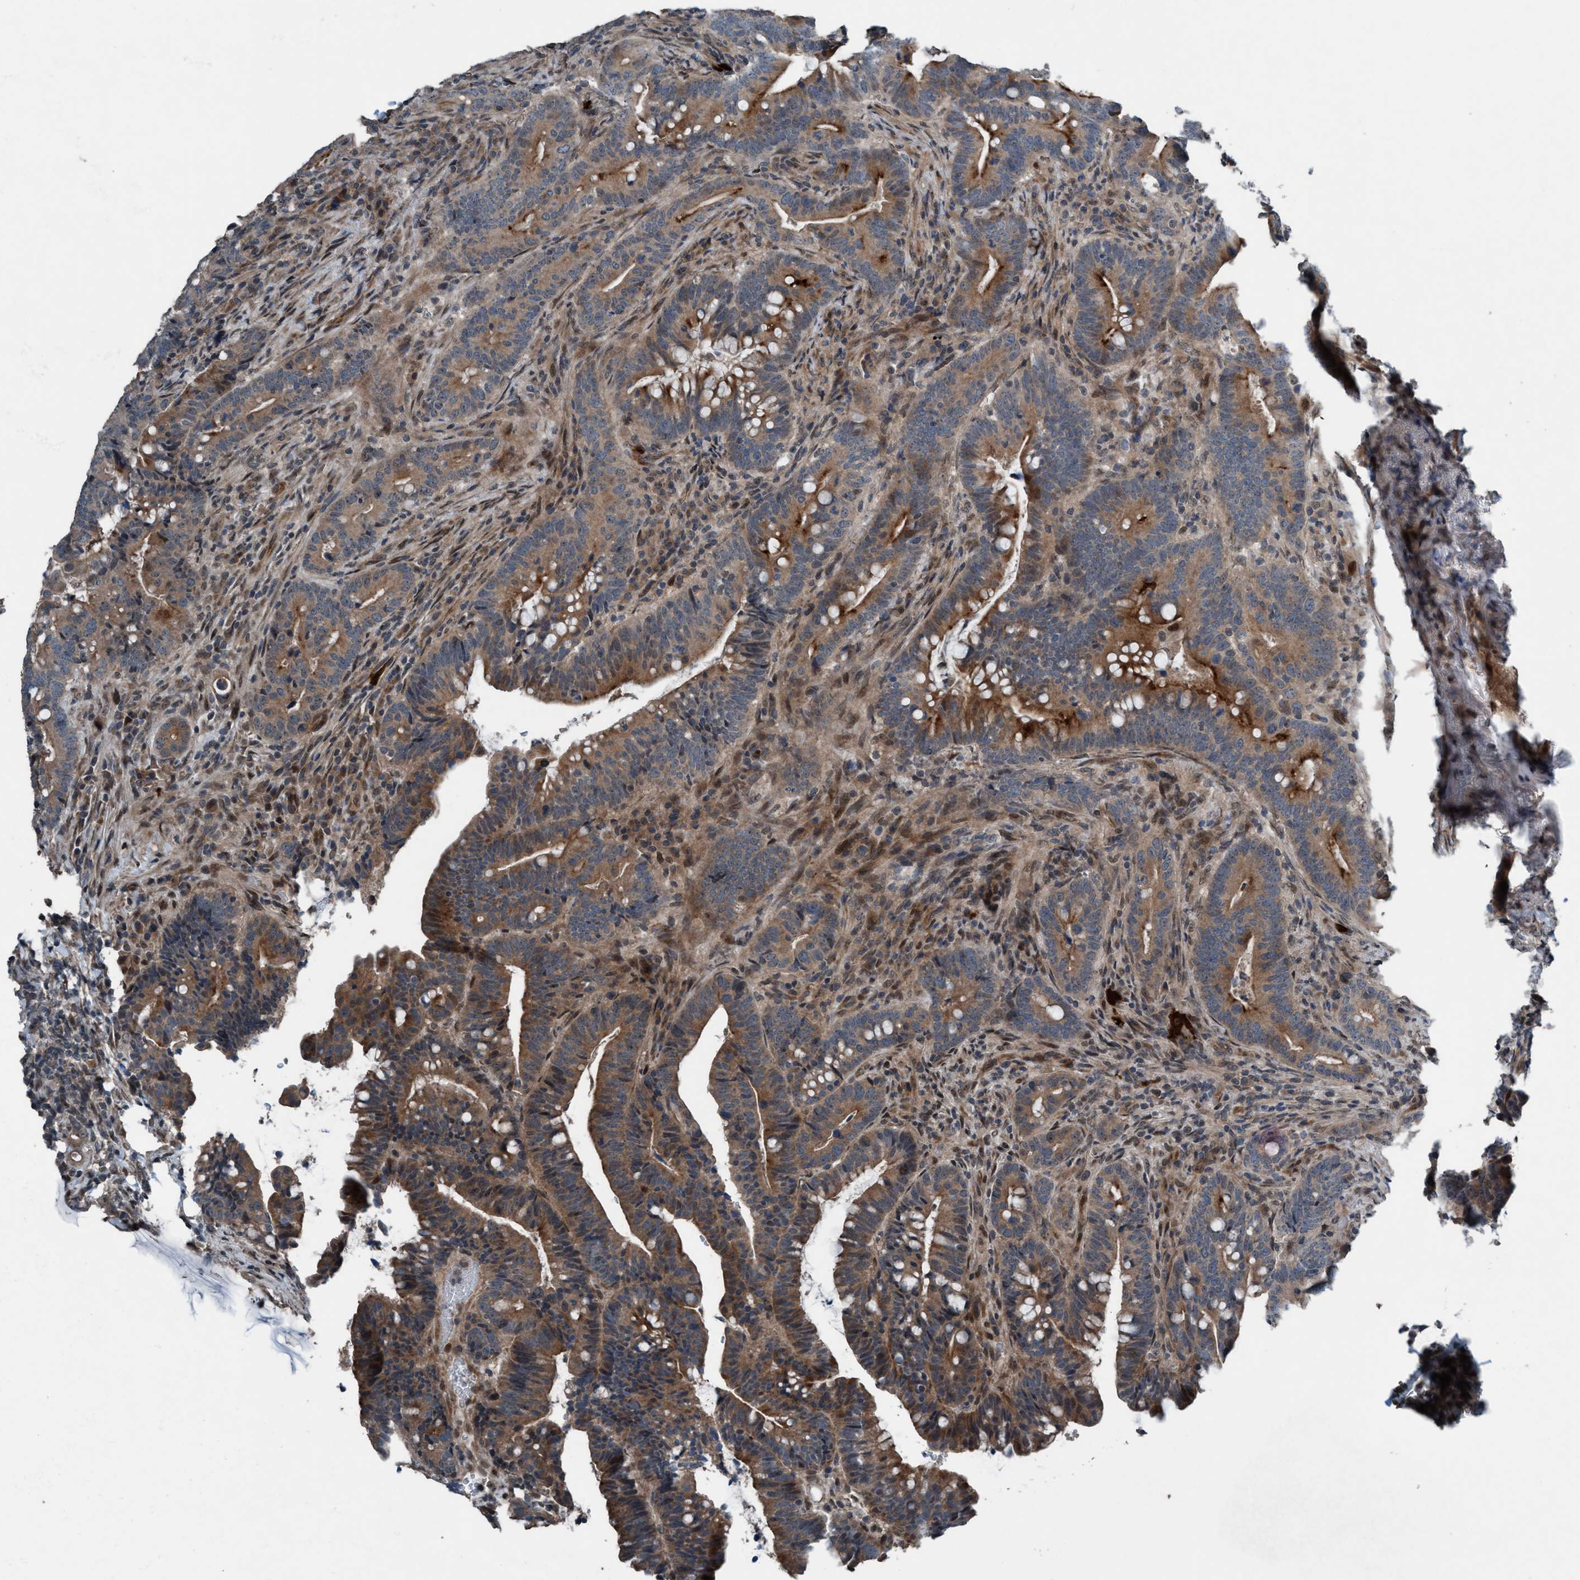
{"staining": {"intensity": "moderate", "quantity": "25%-75%", "location": "cytoplasmic/membranous"}, "tissue": "colorectal cancer", "cell_type": "Tumor cells", "image_type": "cancer", "snomed": [{"axis": "morphology", "description": "Adenocarcinoma, NOS"}, {"axis": "topography", "description": "Colon"}], "caption": "Brown immunohistochemical staining in adenocarcinoma (colorectal) displays moderate cytoplasmic/membranous expression in about 25%-75% of tumor cells.", "gene": "NISCH", "patient": {"sex": "female", "age": 66}}